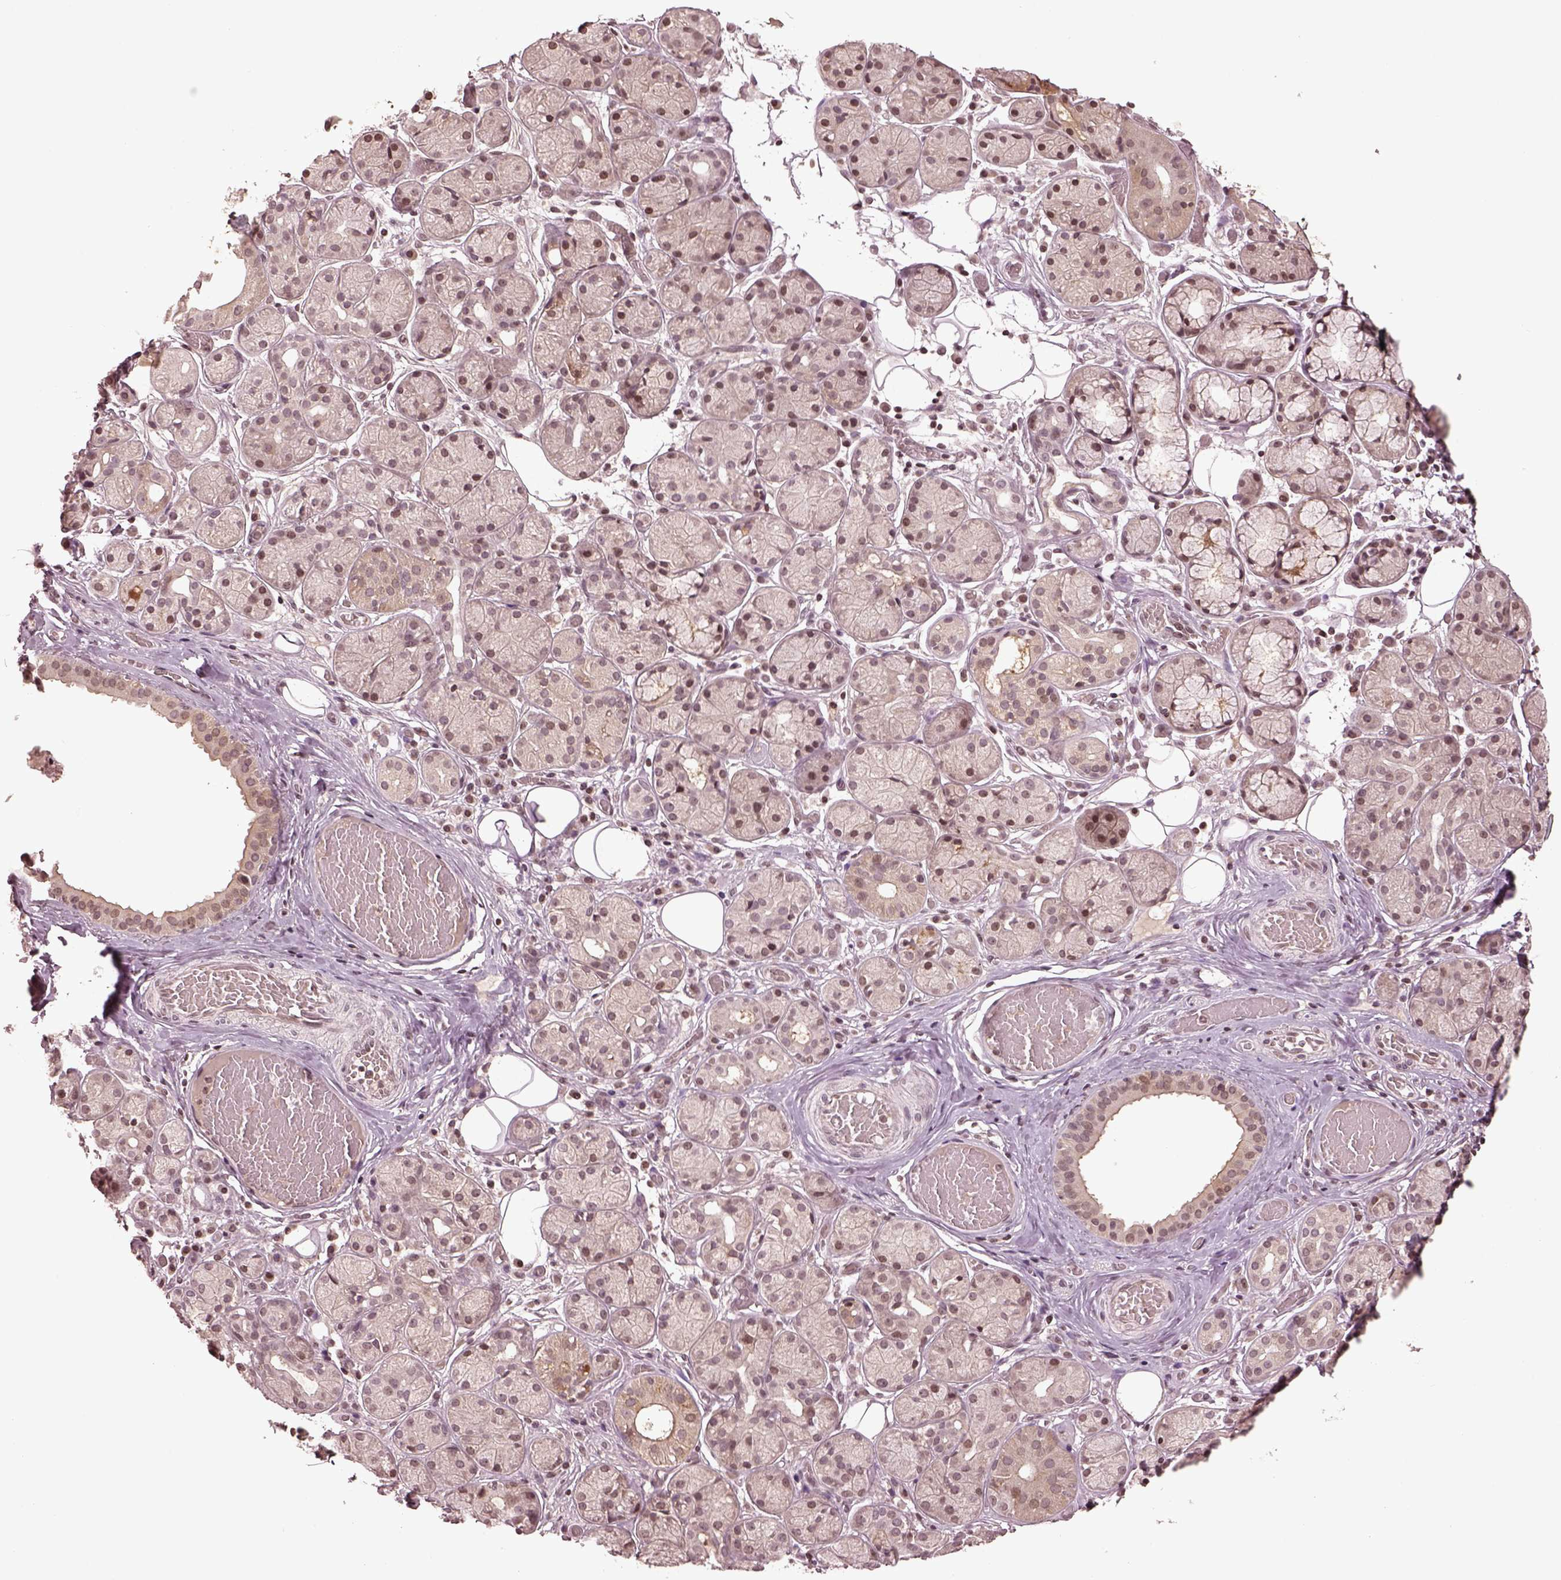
{"staining": {"intensity": "moderate", "quantity": "<25%", "location": "nuclear"}, "tissue": "salivary gland", "cell_type": "Glandular cells", "image_type": "normal", "snomed": [{"axis": "morphology", "description": "Normal tissue, NOS"}, {"axis": "topography", "description": "Salivary gland"}, {"axis": "topography", "description": "Peripheral nerve tissue"}], "caption": "Moderate nuclear protein staining is appreciated in approximately <25% of glandular cells in salivary gland. (DAB (3,3'-diaminobenzidine) IHC with brightfield microscopy, high magnification).", "gene": "GRM4", "patient": {"sex": "male", "age": 71}}